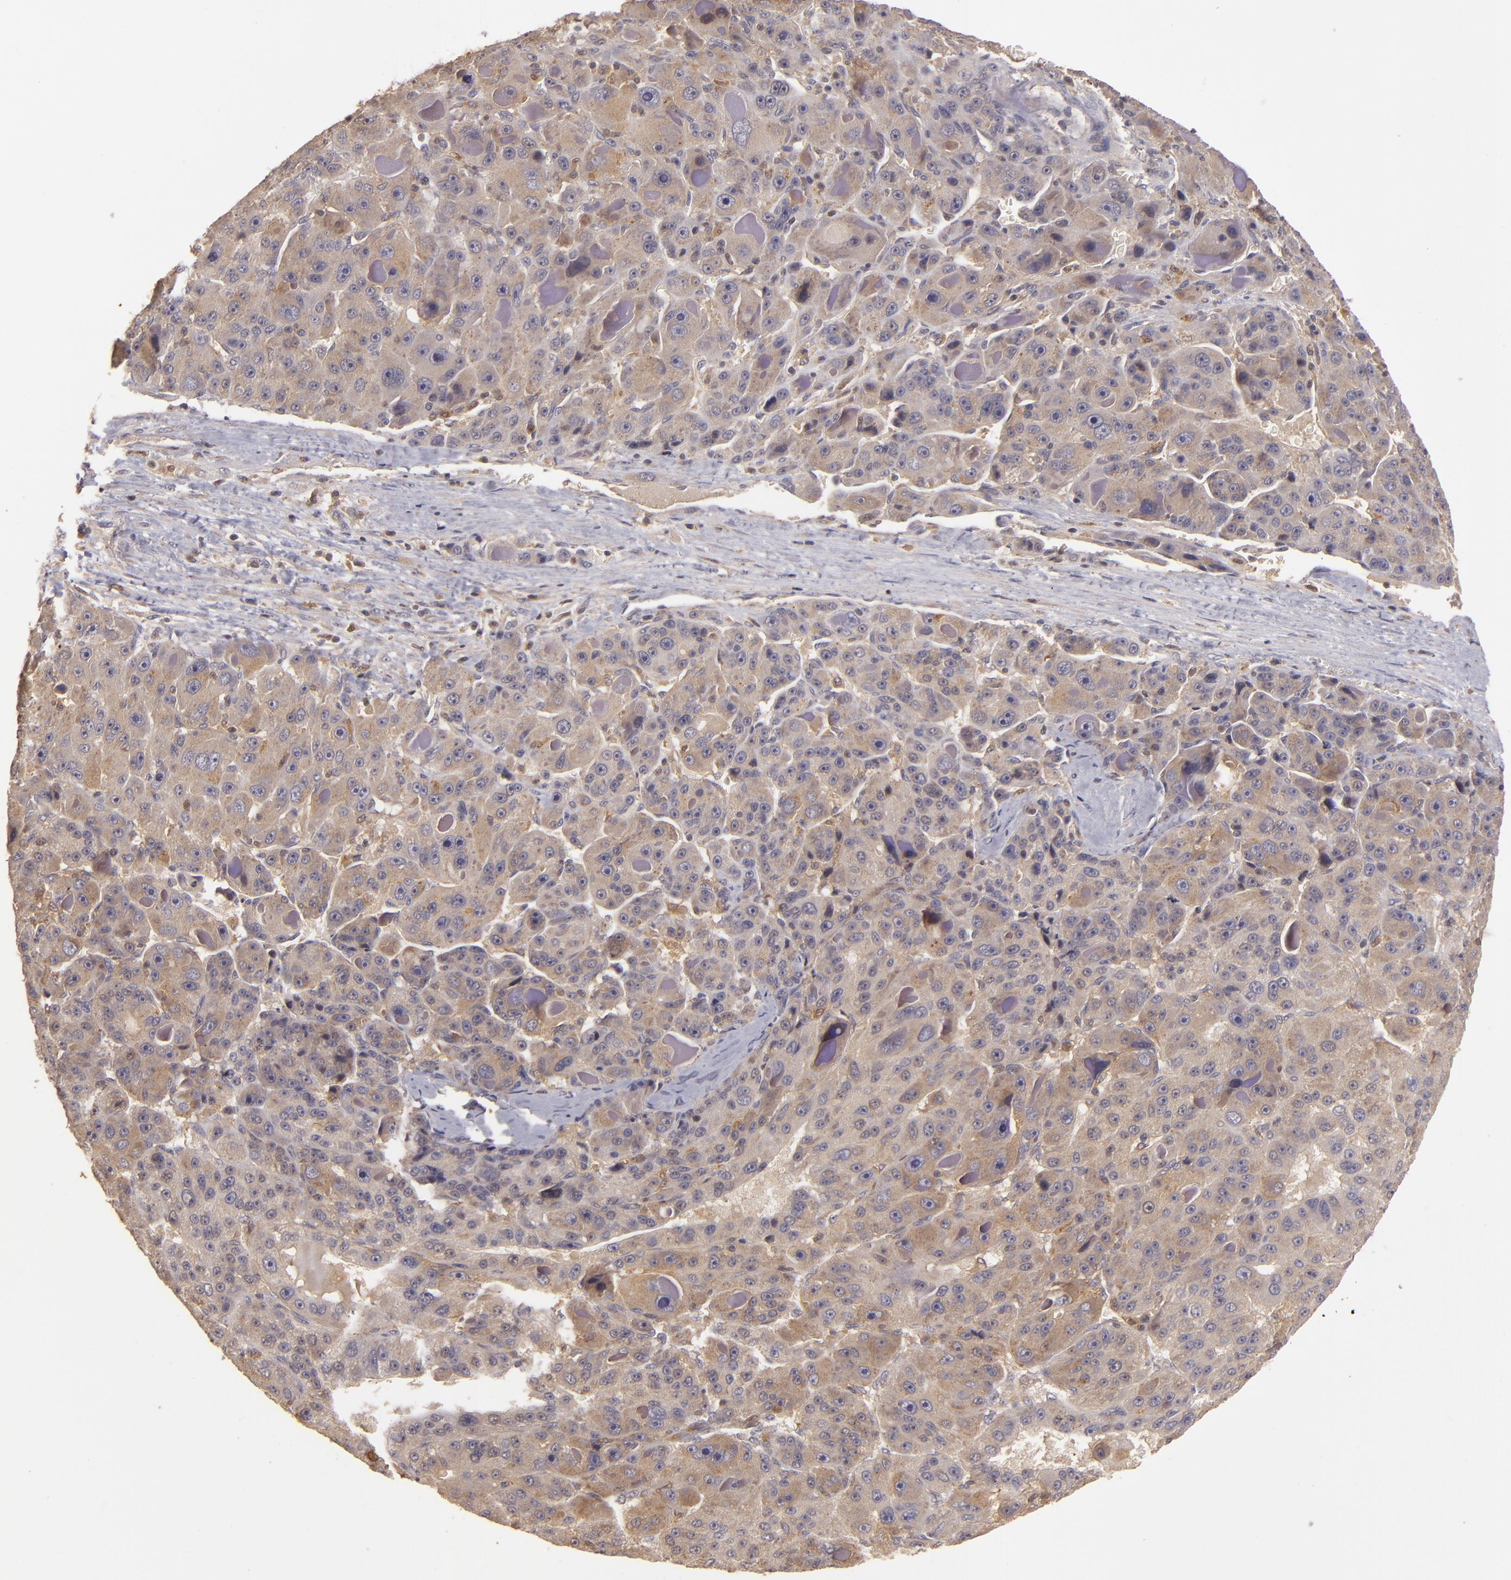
{"staining": {"intensity": "strong", "quantity": ">75%", "location": "cytoplasmic/membranous"}, "tissue": "liver cancer", "cell_type": "Tumor cells", "image_type": "cancer", "snomed": [{"axis": "morphology", "description": "Carcinoma, Hepatocellular, NOS"}, {"axis": "topography", "description": "Liver"}], "caption": "Immunohistochemistry (IHC) (DAB) staining of liver cancer demonstrates strong cytoplasmic/membranous protein expression in about >75% of tumor cells.", "gene": "PRKCD", "patient": {"sex": "male", "age": 76}}